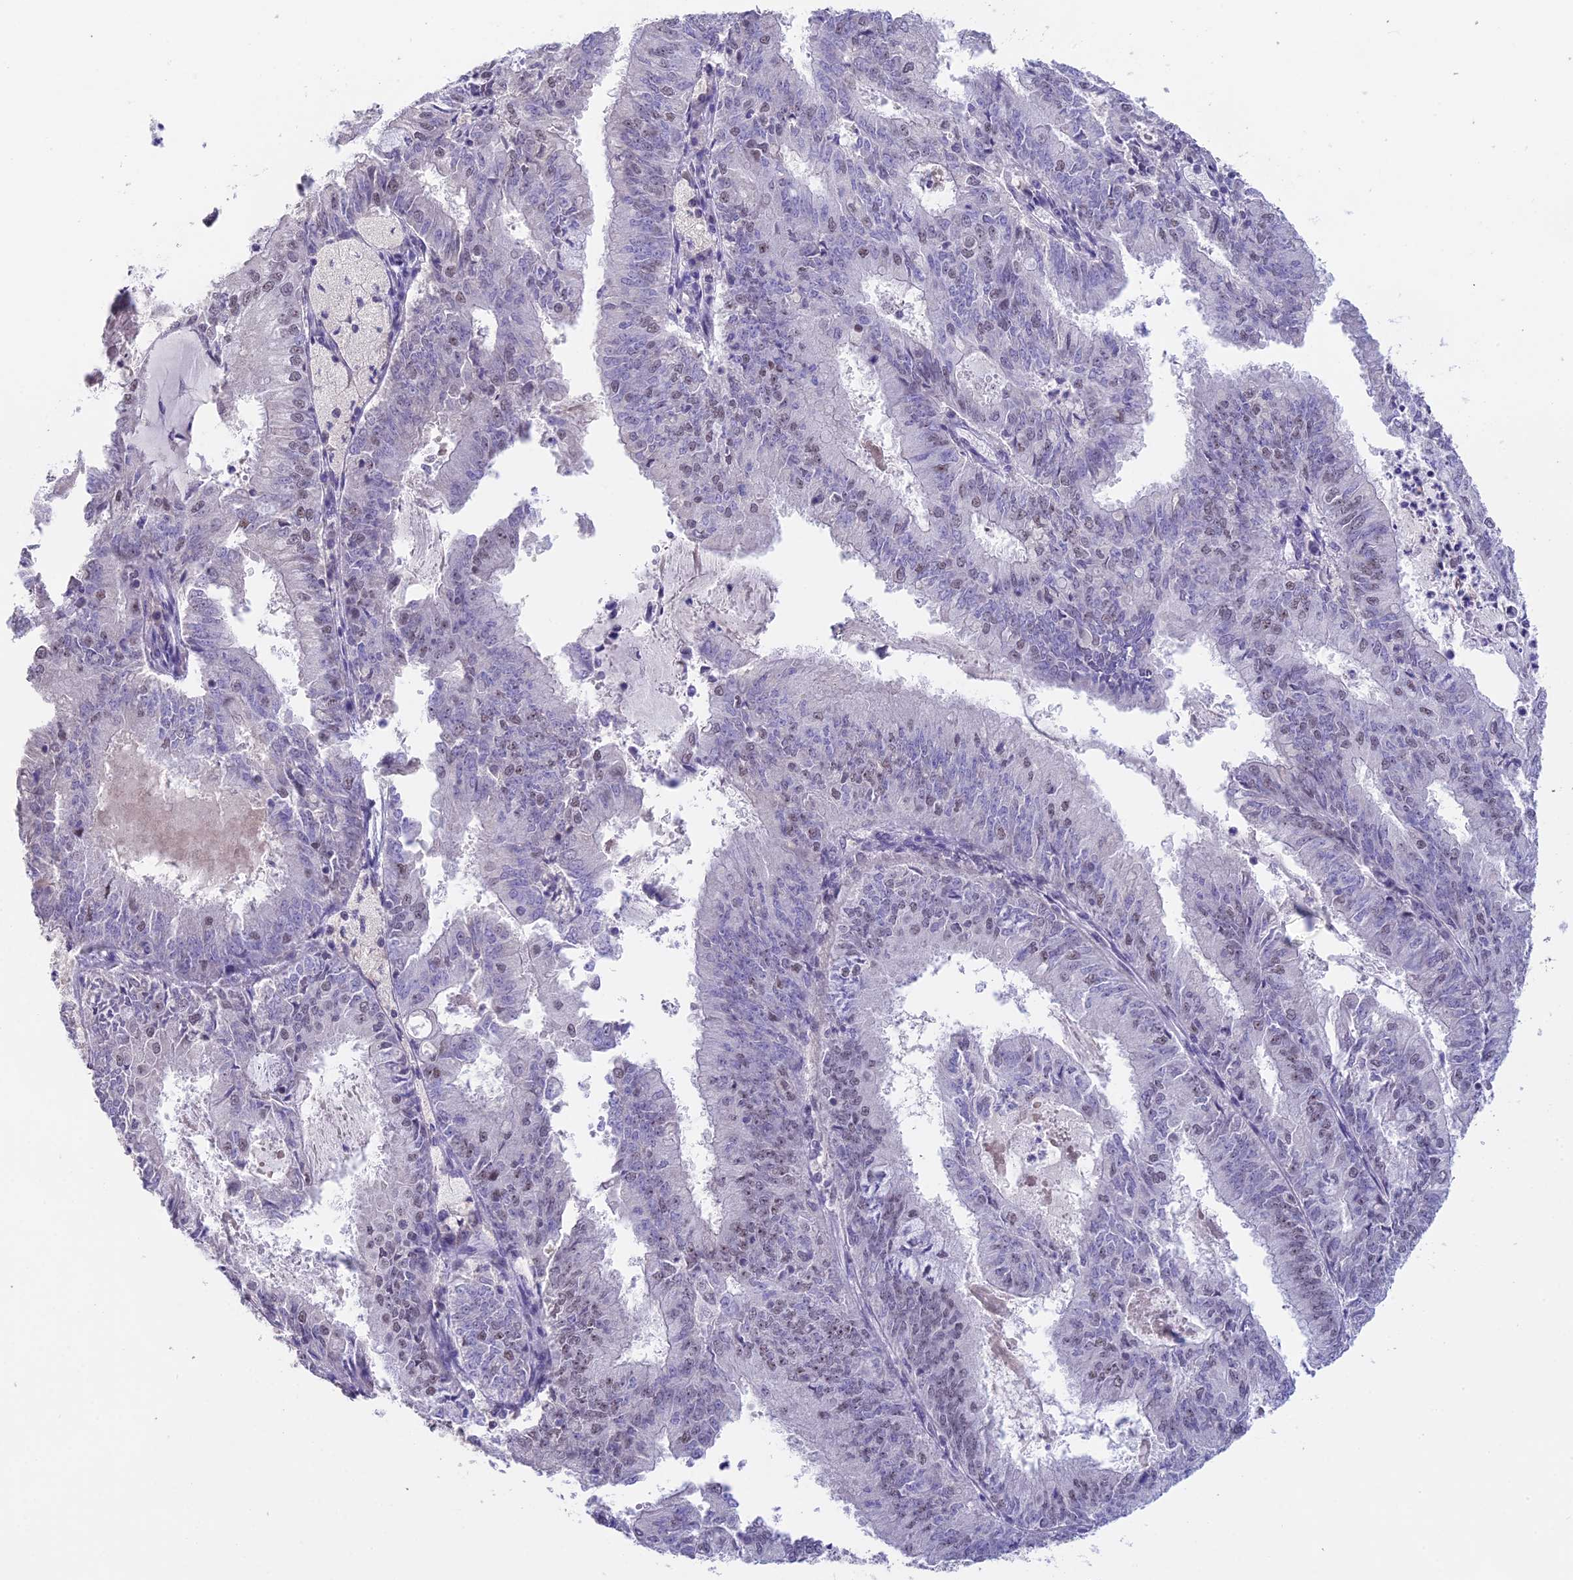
{"staining": {"intensity": "weak", "quantity": "25%-75%", "location": "nuclear"}, "tissue": "endometrial cancer", "cell_type": "Tumor cells", "image_type": "cancer", "snomed": [{"axis": "morphology", "description": "Adenocarcinoma, NOS"}, {"axis": "topography", "description": "Endometrium"}], "caption": "Immunohistochemical staining of endometrial cancer (adenocarcinoma) displays low levels of weak nuclear protein expression in about 25%-75% of tumor cells.", "gene": "SETD2", "patient": {"sex": "female", "age": 57}}